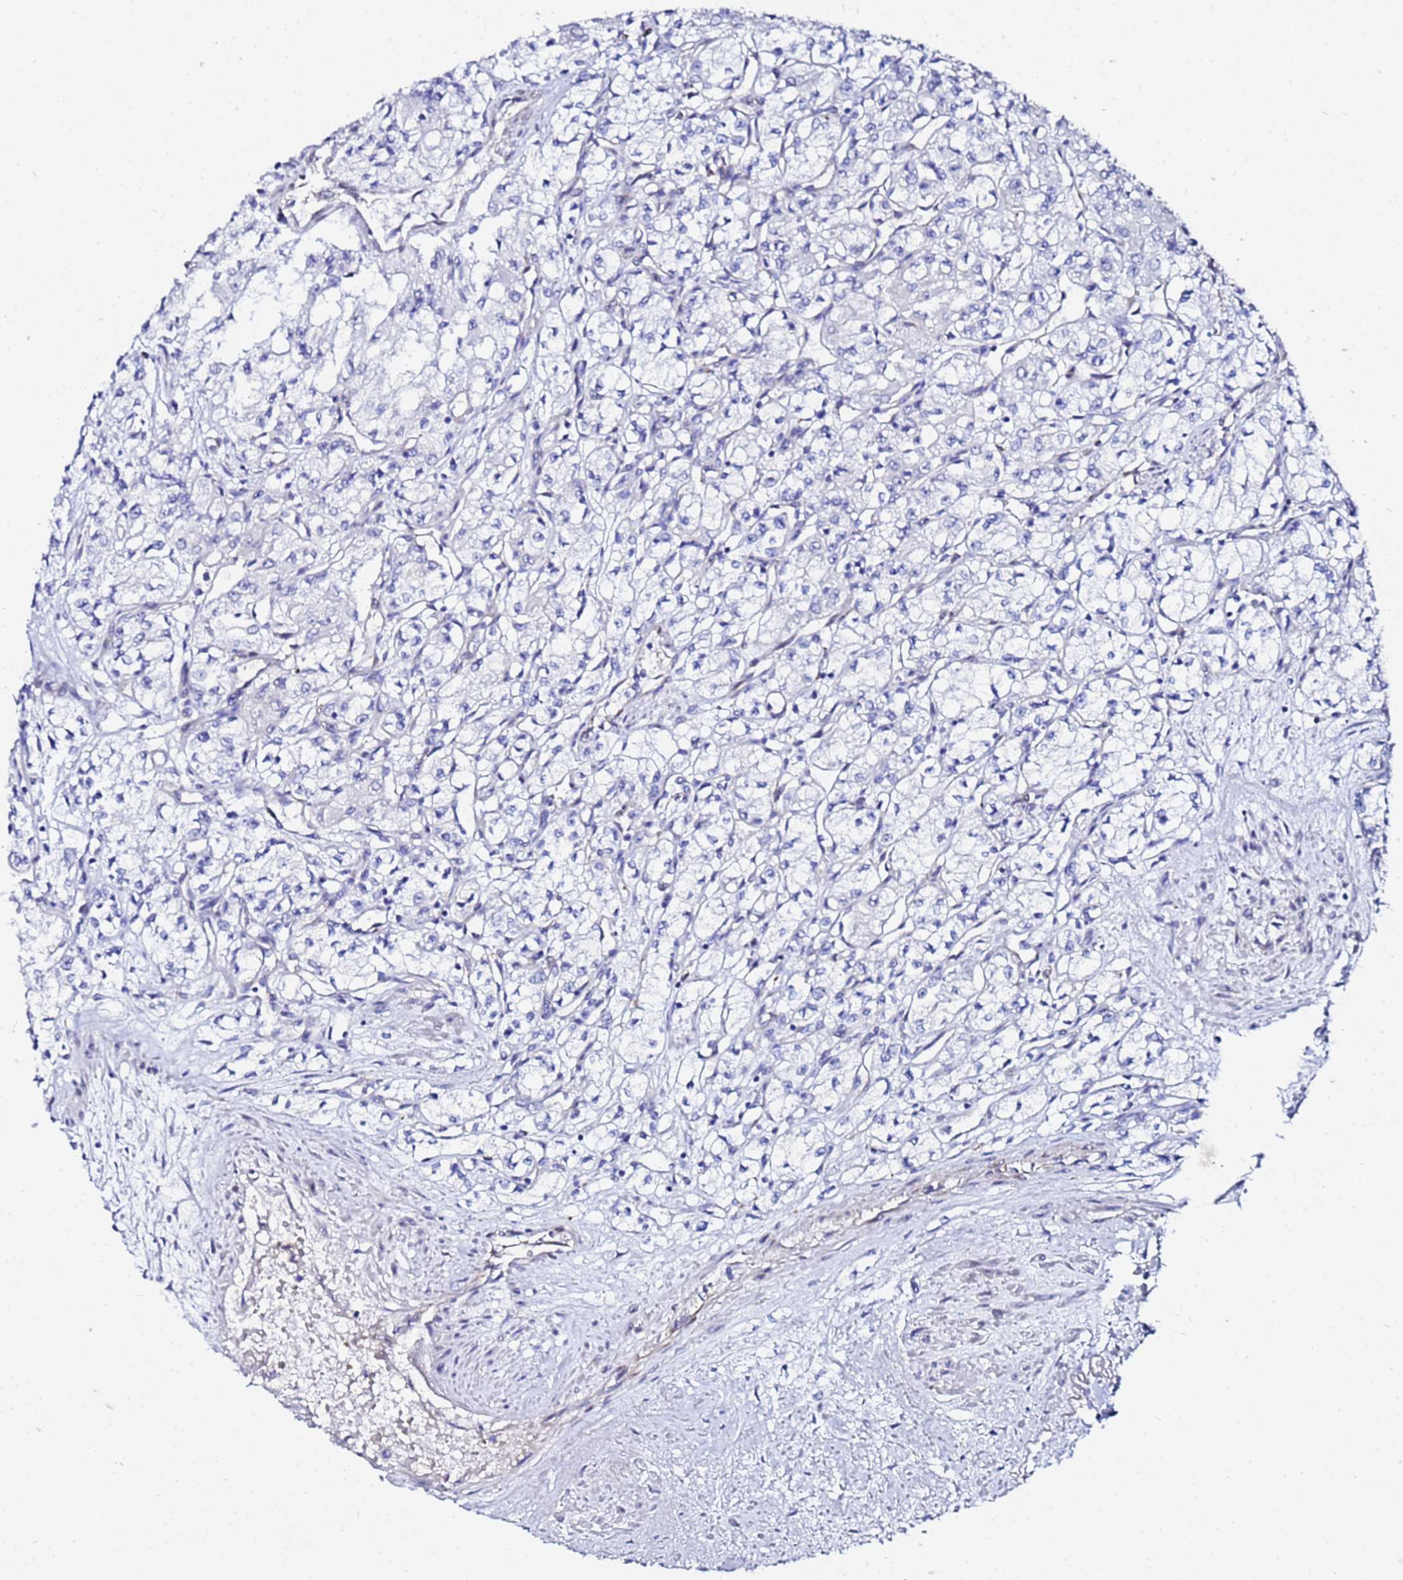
{"staining": {"intensity": "negative", "quantity": "none", "location": "none"}, "tissue": "renal cancer", "cell_type": "Tumor cells", "image_type": "cancer", "snomed": [{"axis": "morphology", "description": "Adenocarcinoma, NOS"}, {"axis": "topography", "description": "Kidney"}], "caption": "DAB (3,3'-diaminobenzidine) immunohistochemical staining of human renal cancer (adenocarcinoma) displays no significant staining in tumor cells.", "gene": "ZNF26", "patient": {"sex": "male", "age": 59}}